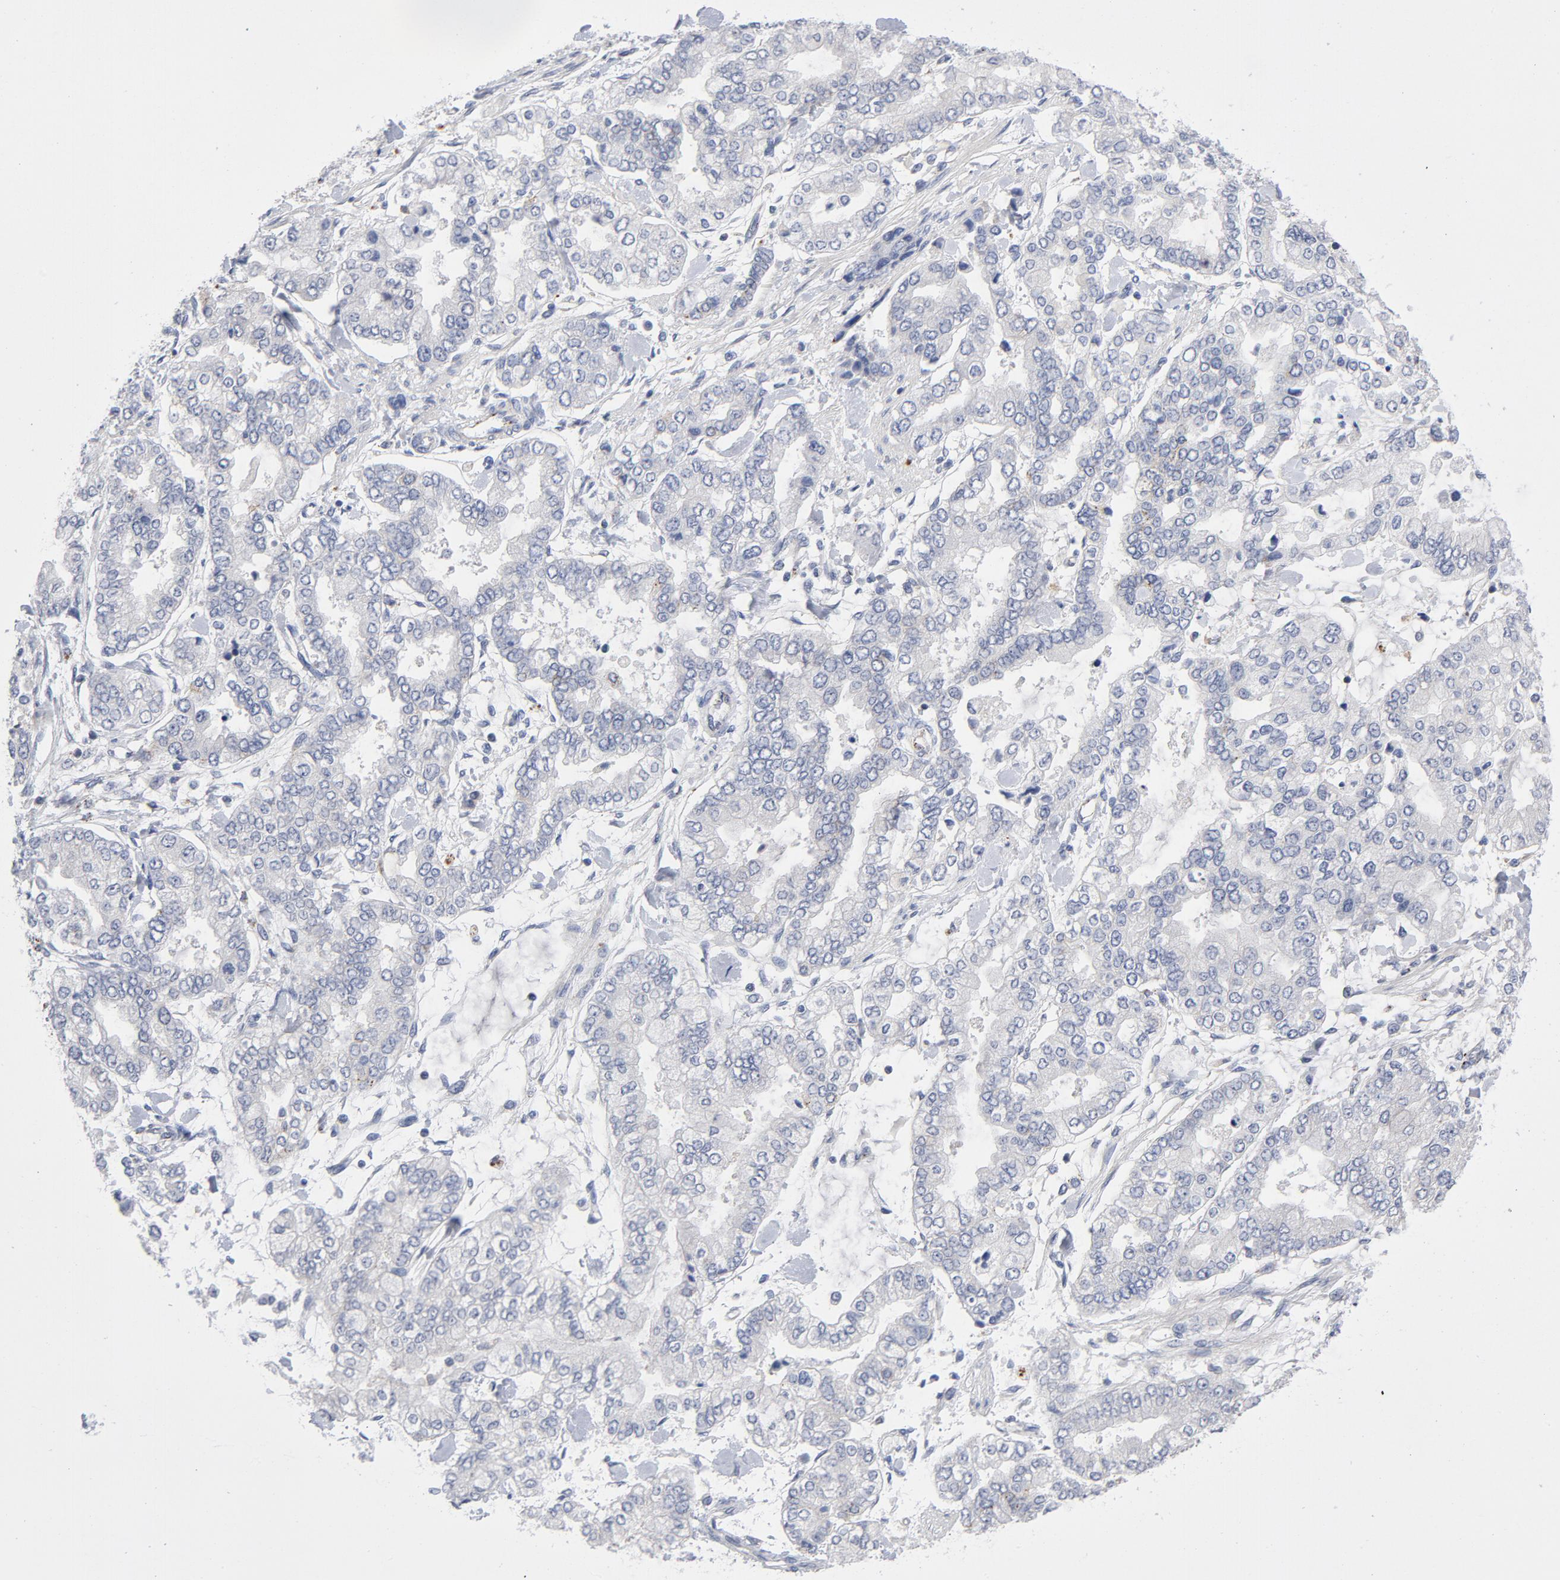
{"staining": {"intensity": "negative", "quantity": "none", "location": "none"}, "tissue": "stomach cancer", "cell_type": "Tumor cells", "image_type": "cancer", "snomed": [{"axis": "morphology", "description": "Normal tissue, NOS"}, {"axis": "morphology", "description": "Adenocarcinoma, NOS"}, {"axis": "topography", "description": "Stomach, upper"}, {"axis": "topography", "description": "Stomach"}], "caption": "Stomach adenocarcinoma was stained to show a protein in brown. There is no significant expression in tumor cells.", "gene": "AKT2", "patient": {"sex": "male", "age": 76}}